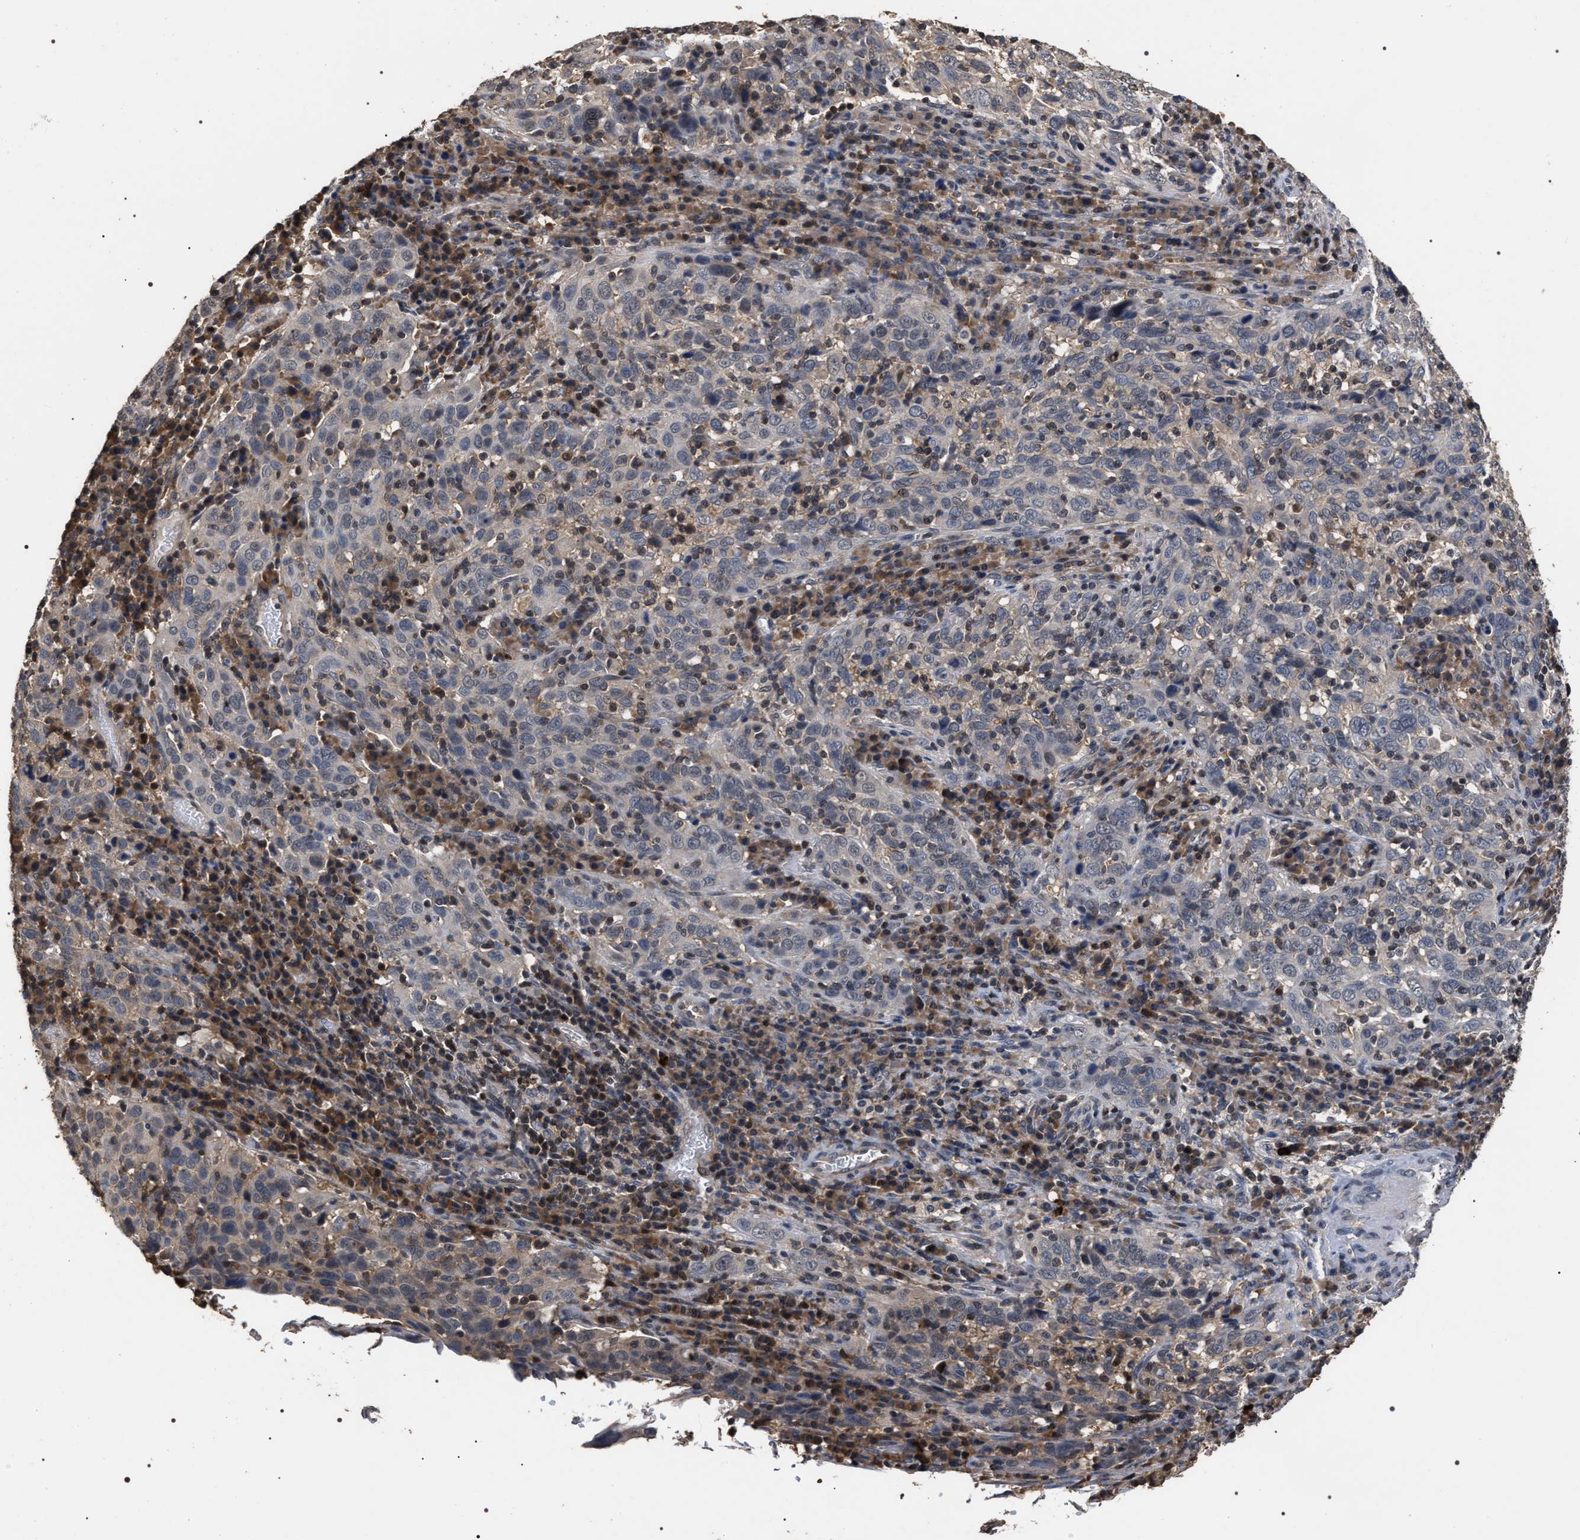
{"staining": {"intensity": "negative", "quantity": "none", "location": "none"}, "tissue": "cervical cancer", "cell_type": "Tumor cells", "image_type": "cancer", "snomed": [{"axis": "morphology", "description": "Squamous cell carcinoma, NOS"}, {"axis": "topography", "description": "Cervix"}], "caption": "The micrograph demonstrates no significant positivity in tumor cells of squamous cell carcinoma (cervical). (DAB (3,3'-diaminobenzidine) IHC with hematoxylin counter stain).", "gene": "UPF3A", "patient": {"sex": "female", "age": 46}}